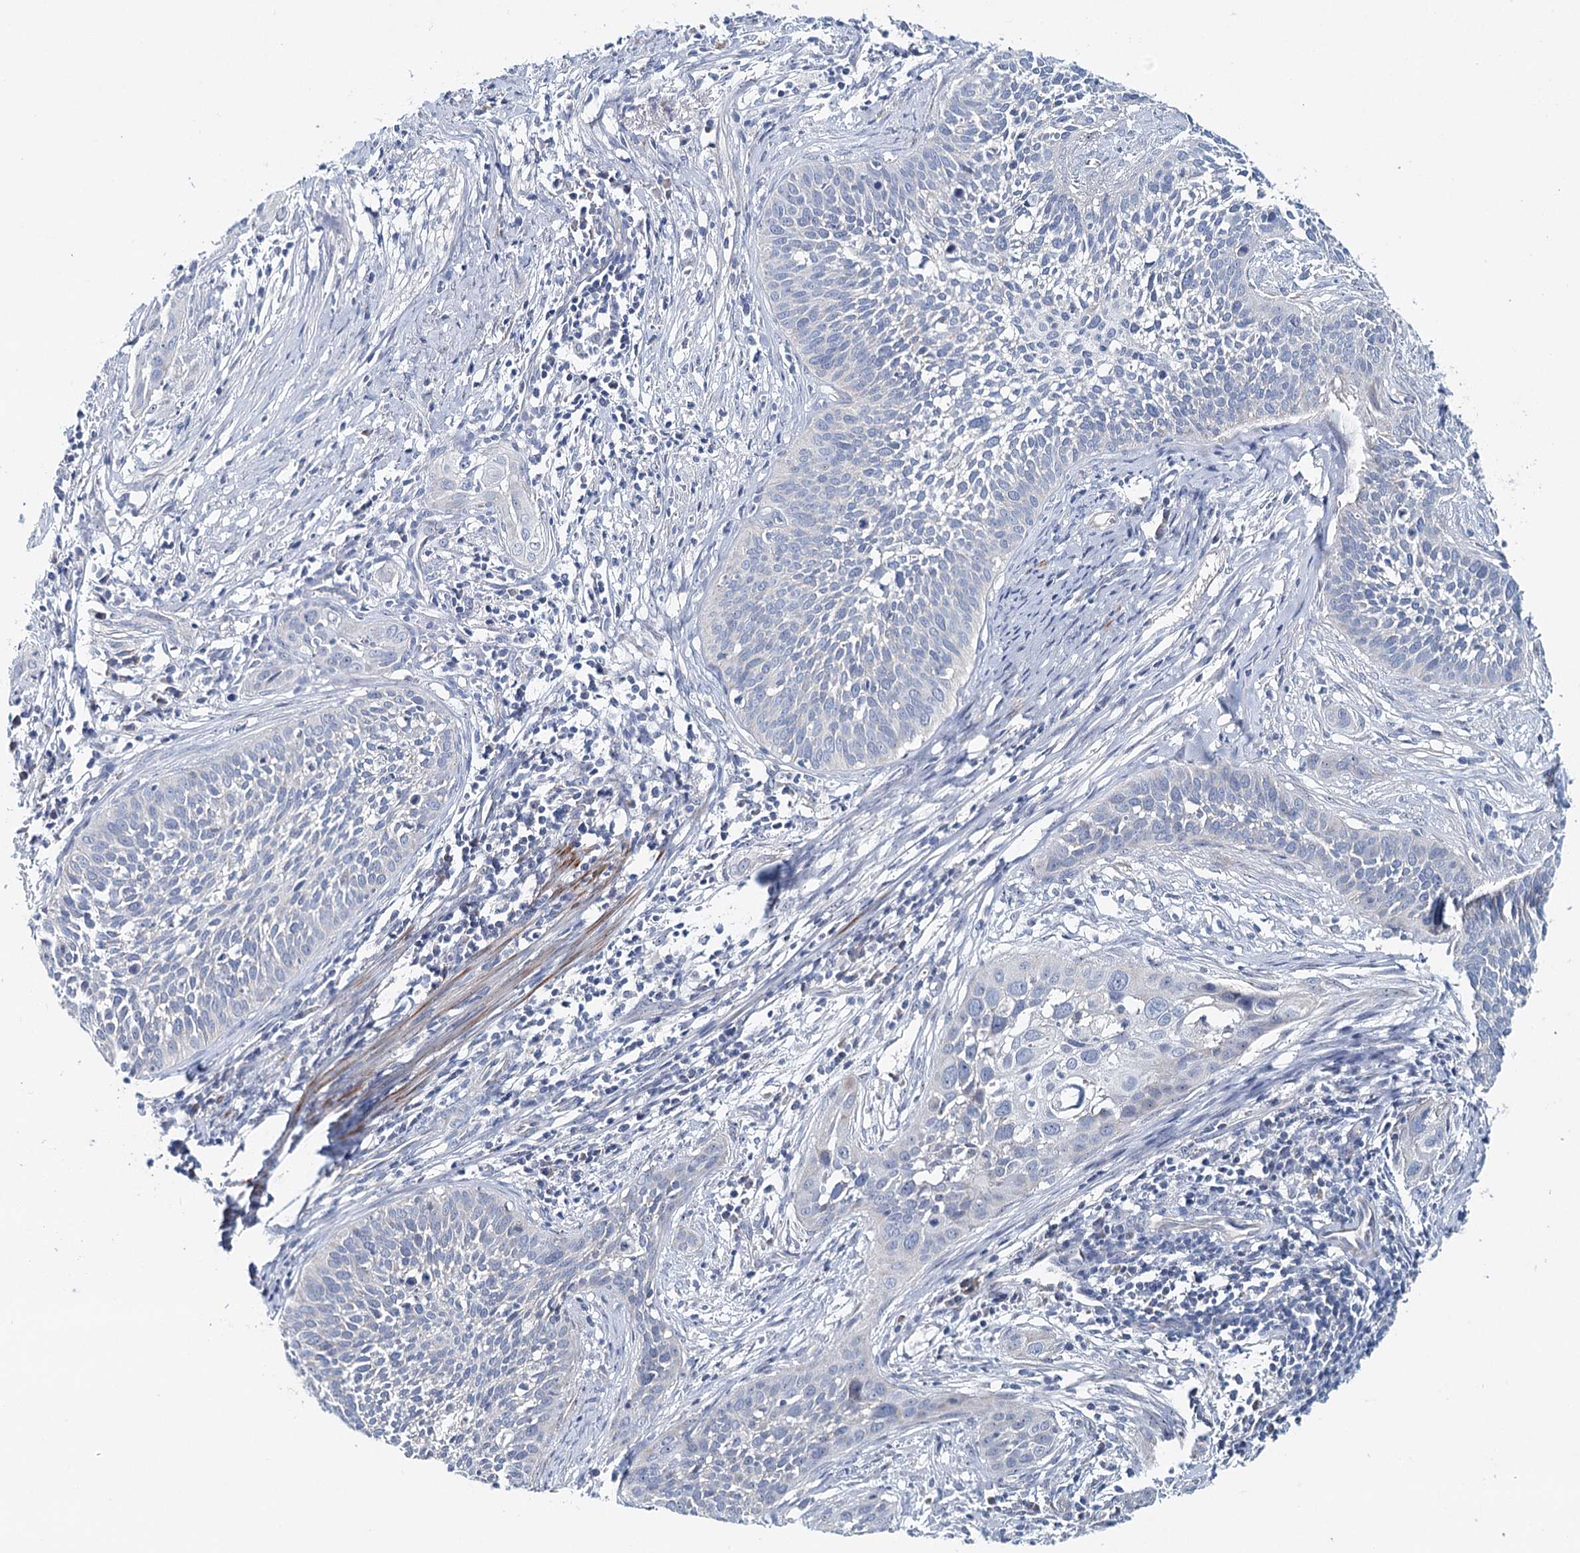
{"staining": {"intensity": "negative", "quantity": "none", "location": "none"}, "tissue": "cervical cancer", "cell_type": "Tumor cells", "image_type": "cancer", "snomed": [{"axis": "morphology", "description": "Squamous cell carcinoma, NOS"}, {"axis": "topography", "description": "Cervix"}], "caption": "DAB (3,3'-diaminobenzidine) immunohistochemical staining of cervical squamous cell carcinoma demonstrates no significant staining in tumor cells. (Brightfield microscopy of DAB (3,3'-diaminobenzidine) IHC at high magnification).", "gene": "RBM43", "patient": {"sex": "female", "age": 34}}